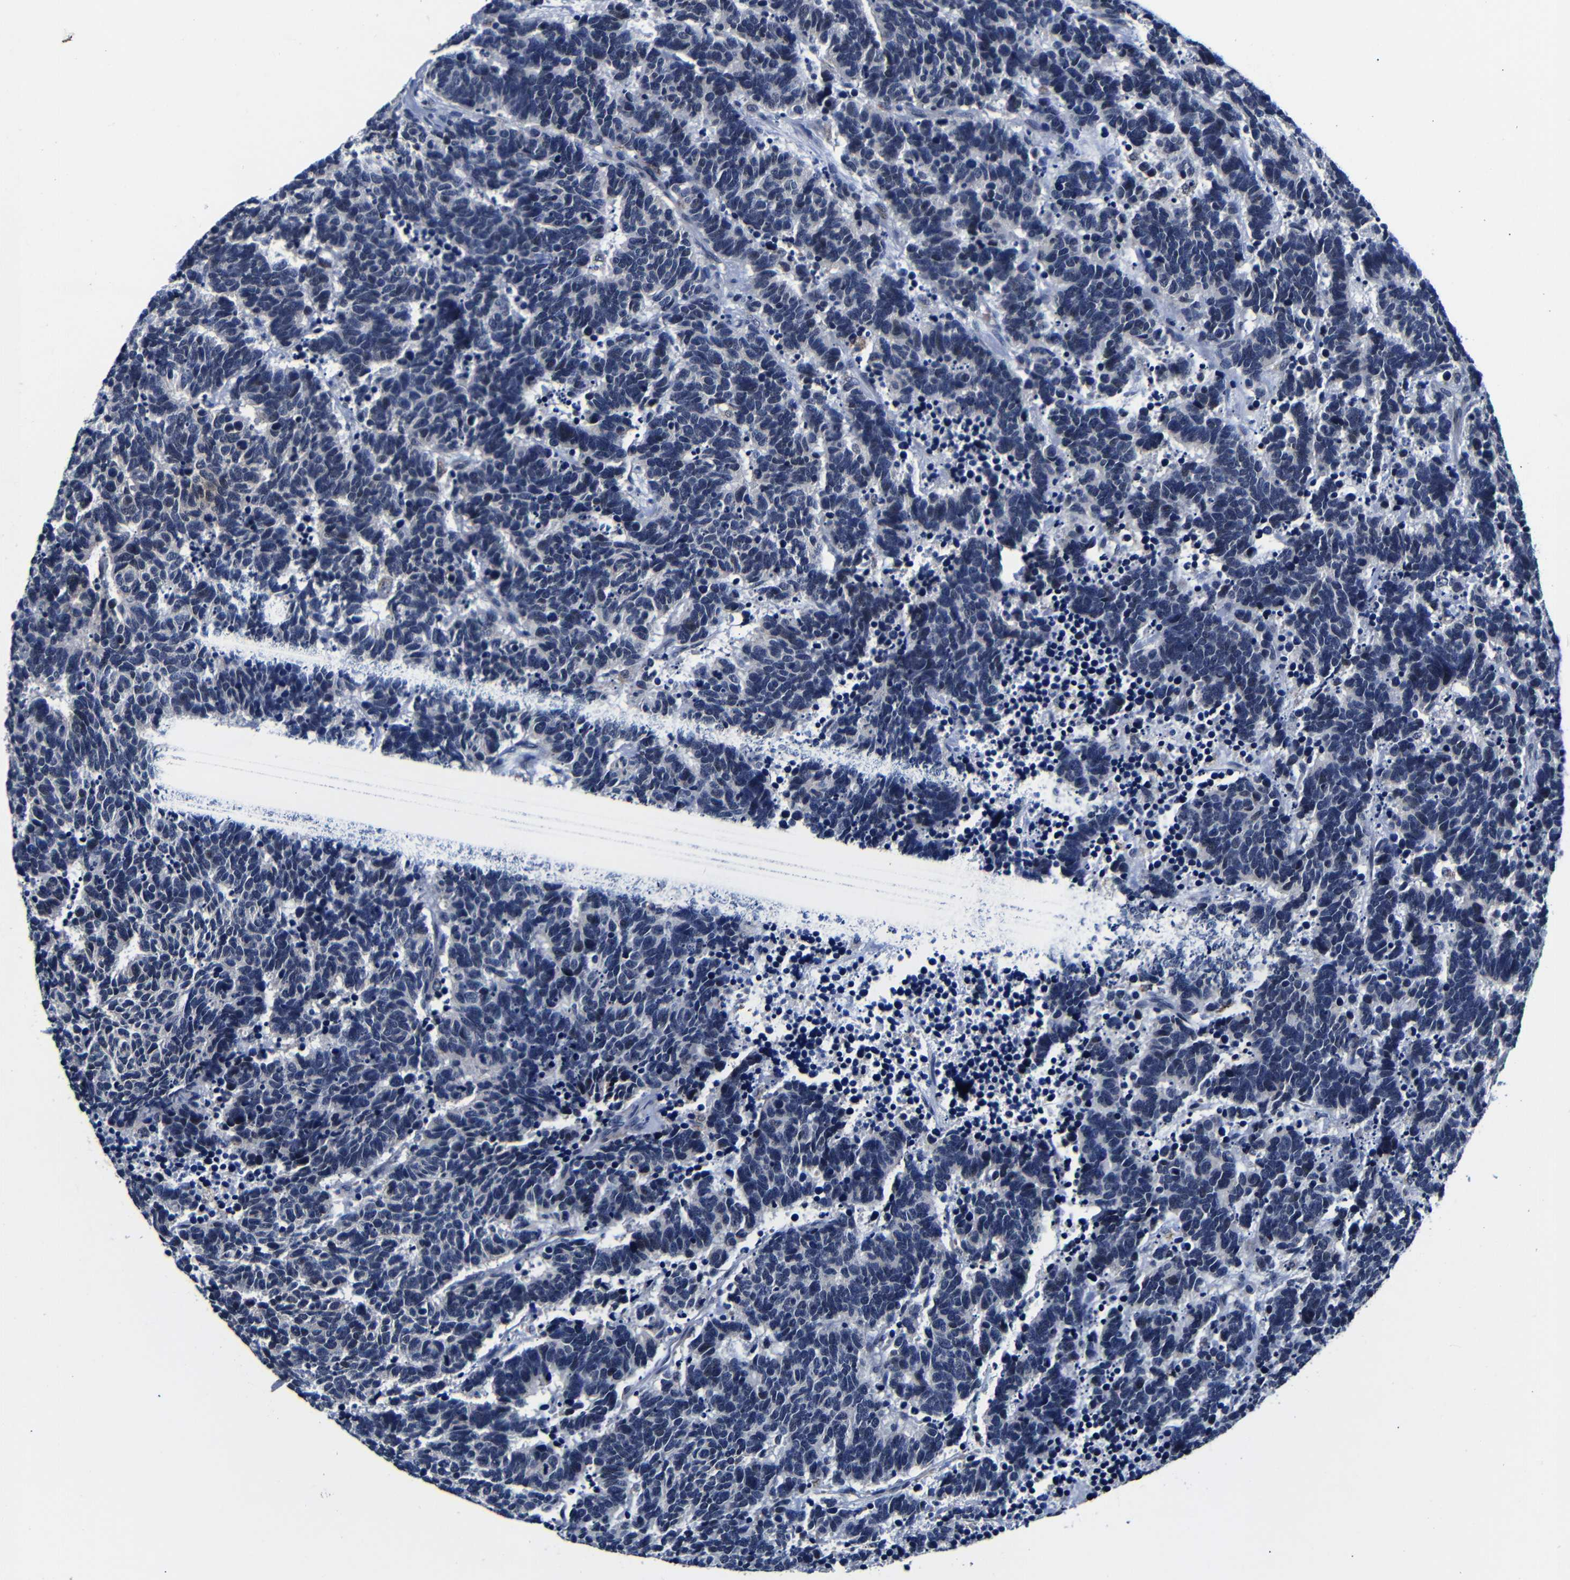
{"staining": {"intensity": "negative", "quantity": "none", "location": "none"}, "tissue": "carcinoid", "cell_type": "Tumor cells", "image_type": "cancer", "snomed": [{"axis": "morphology", "description": "Carcinoma, NOS"}, {"axis": "morphology", "description": "Carcinoid, malignant, NOS"}, {"axis": "topography", "description": "Urinary bladder"}], "caption": "Immunohistochemical staining of carcinoma reveals no significant positivity in tumor cells.", "gene": "DEPP1", "patient": {"sex": "male", "age": 57}}